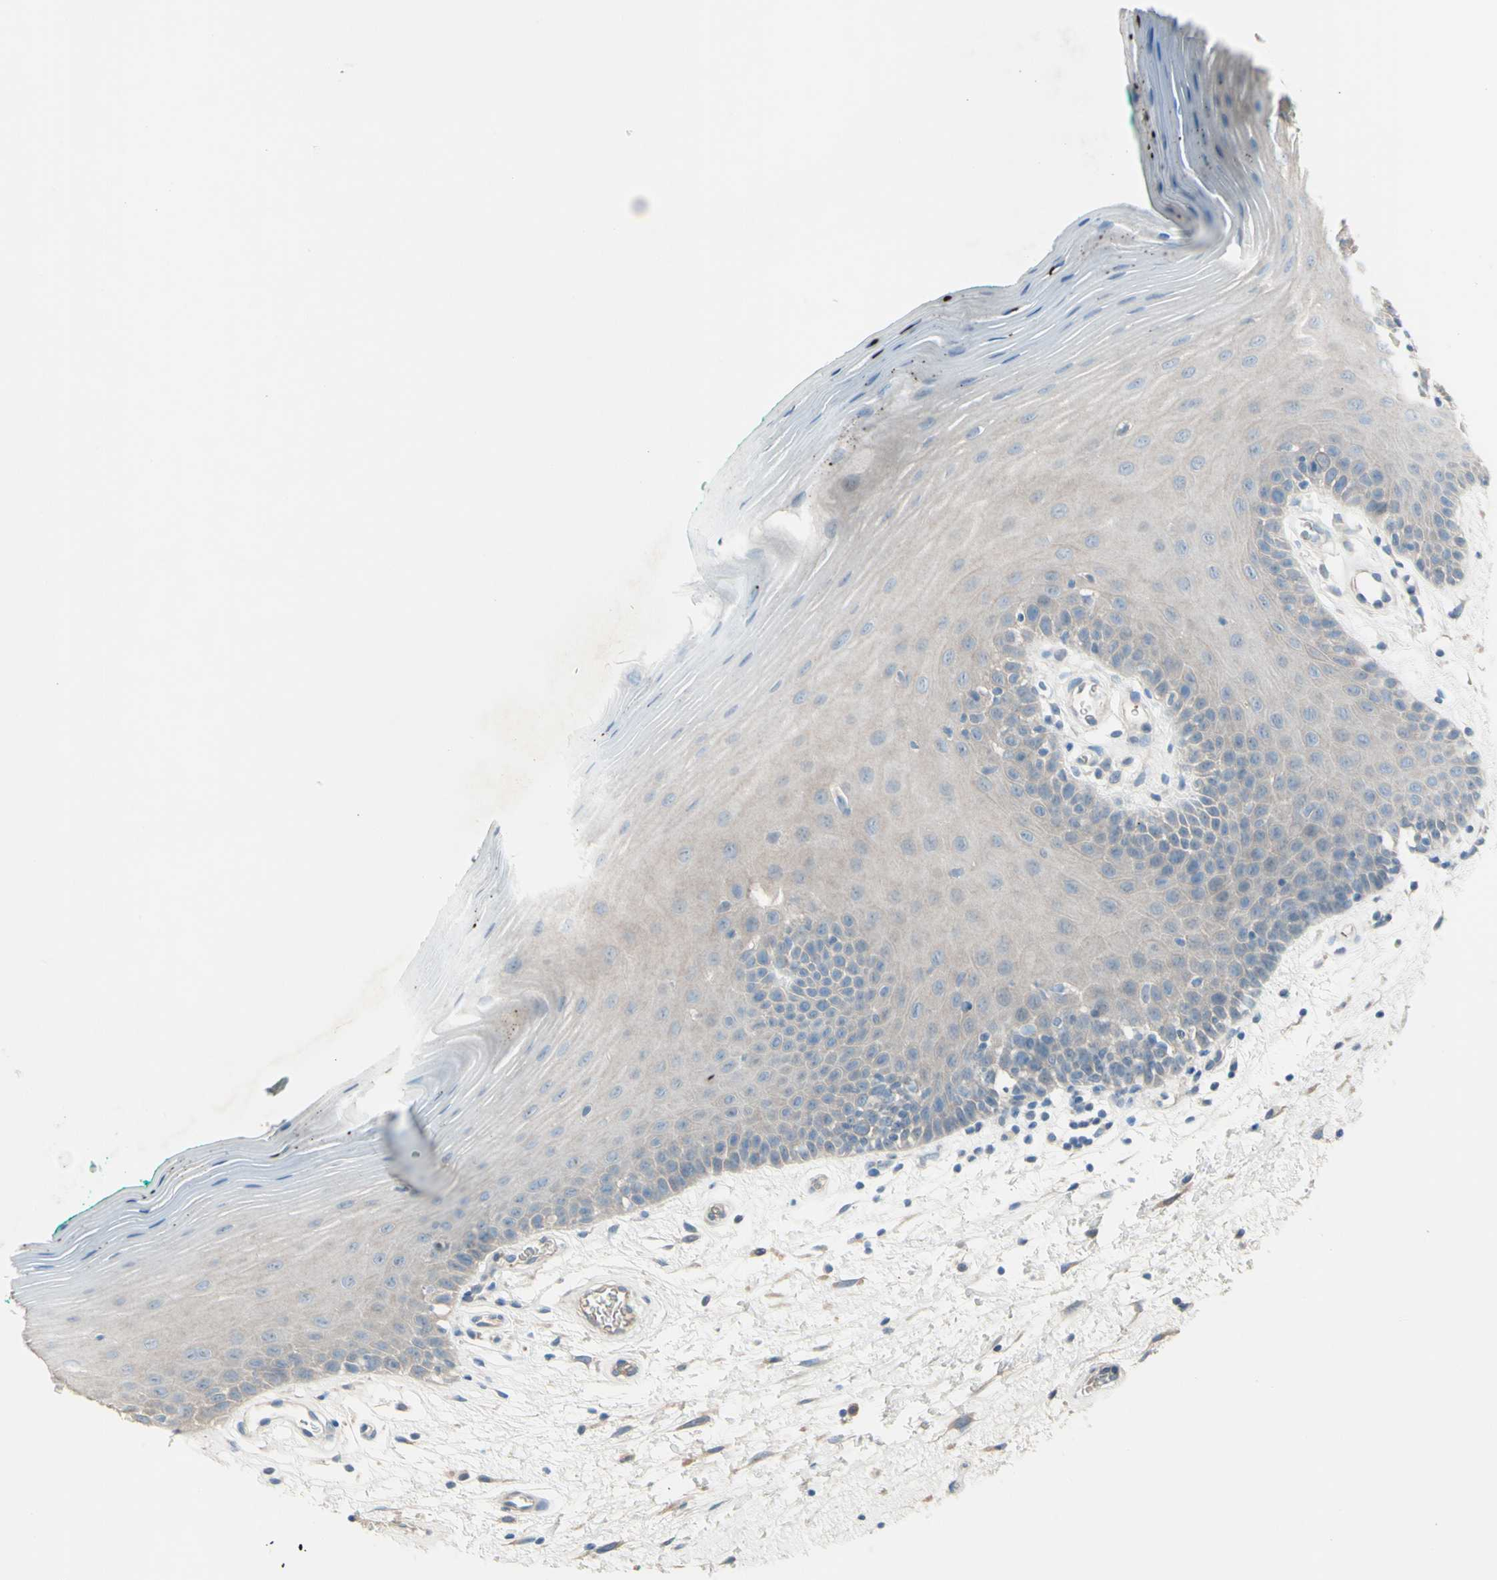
{"staining": {"intensity": "moderate", "quantity": "25%-75%", "location": "cytoplasmic/membranous"}, "tissue": "oral mucosa", "cell_type": "Squamous epithelial cells", "image_type": "normal", "snomed": [{"axis": "morphology", "description": "Normal tissue, NOS"}, {"axis": "topography", "description": "Skeletal muscle"}, {"axis": "topography", "description": "Oral tissue"}], "caption": "Immunohistochemical staining of benign oral mucosa displays moderate cytoplasmic/membranous protein staining in approximately 25%-75% of squamous epithelial cells.", "gene": "ATRN", "patient": {"sex": "male", "age": 58}}